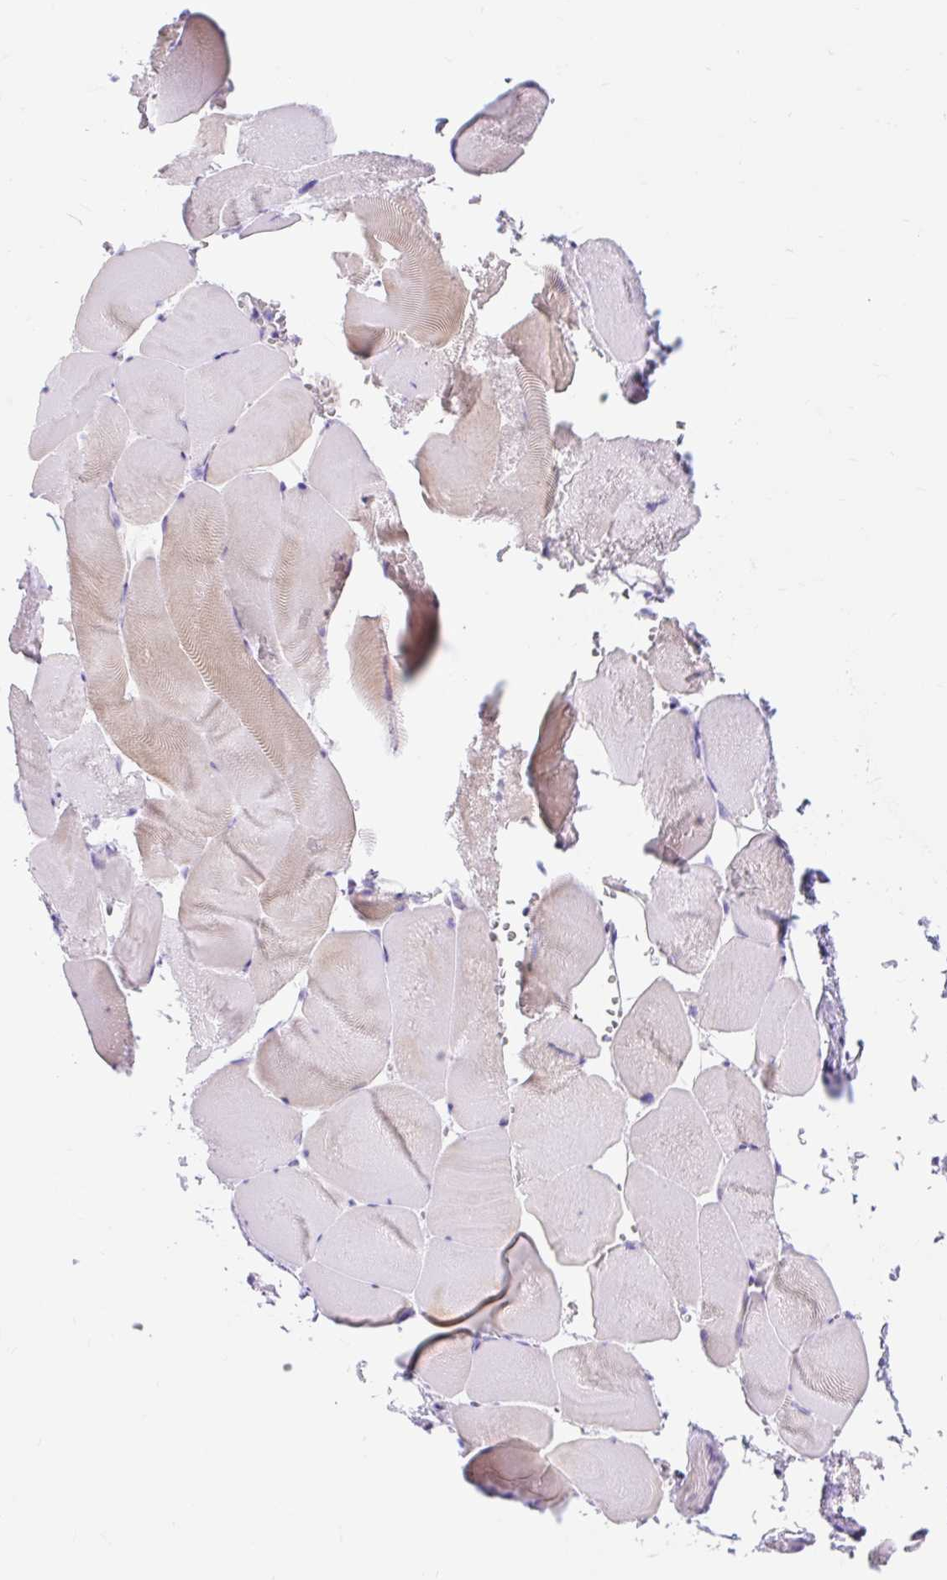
{"staining": {"intensity": "negative", "quantity": "none", "location": "none"}, "tissue": "skeletal muscle", "cell_type": "Myocytes", "image_type": "normal", "snomed": [{"axis": "morphology", "description": "Normal tissue, NOS"}, {"axis": "topography", "description": "Skeletal muscle"}], "caption": "Myocytes show no significant protein positivity in normal skeletal muscle. The staining is performed using DAB brown chromogen with nuclei counter-stained in using hematoxylin.", "gene": "SLC28A1", "patient": {"sex": "female", "age": 64}}